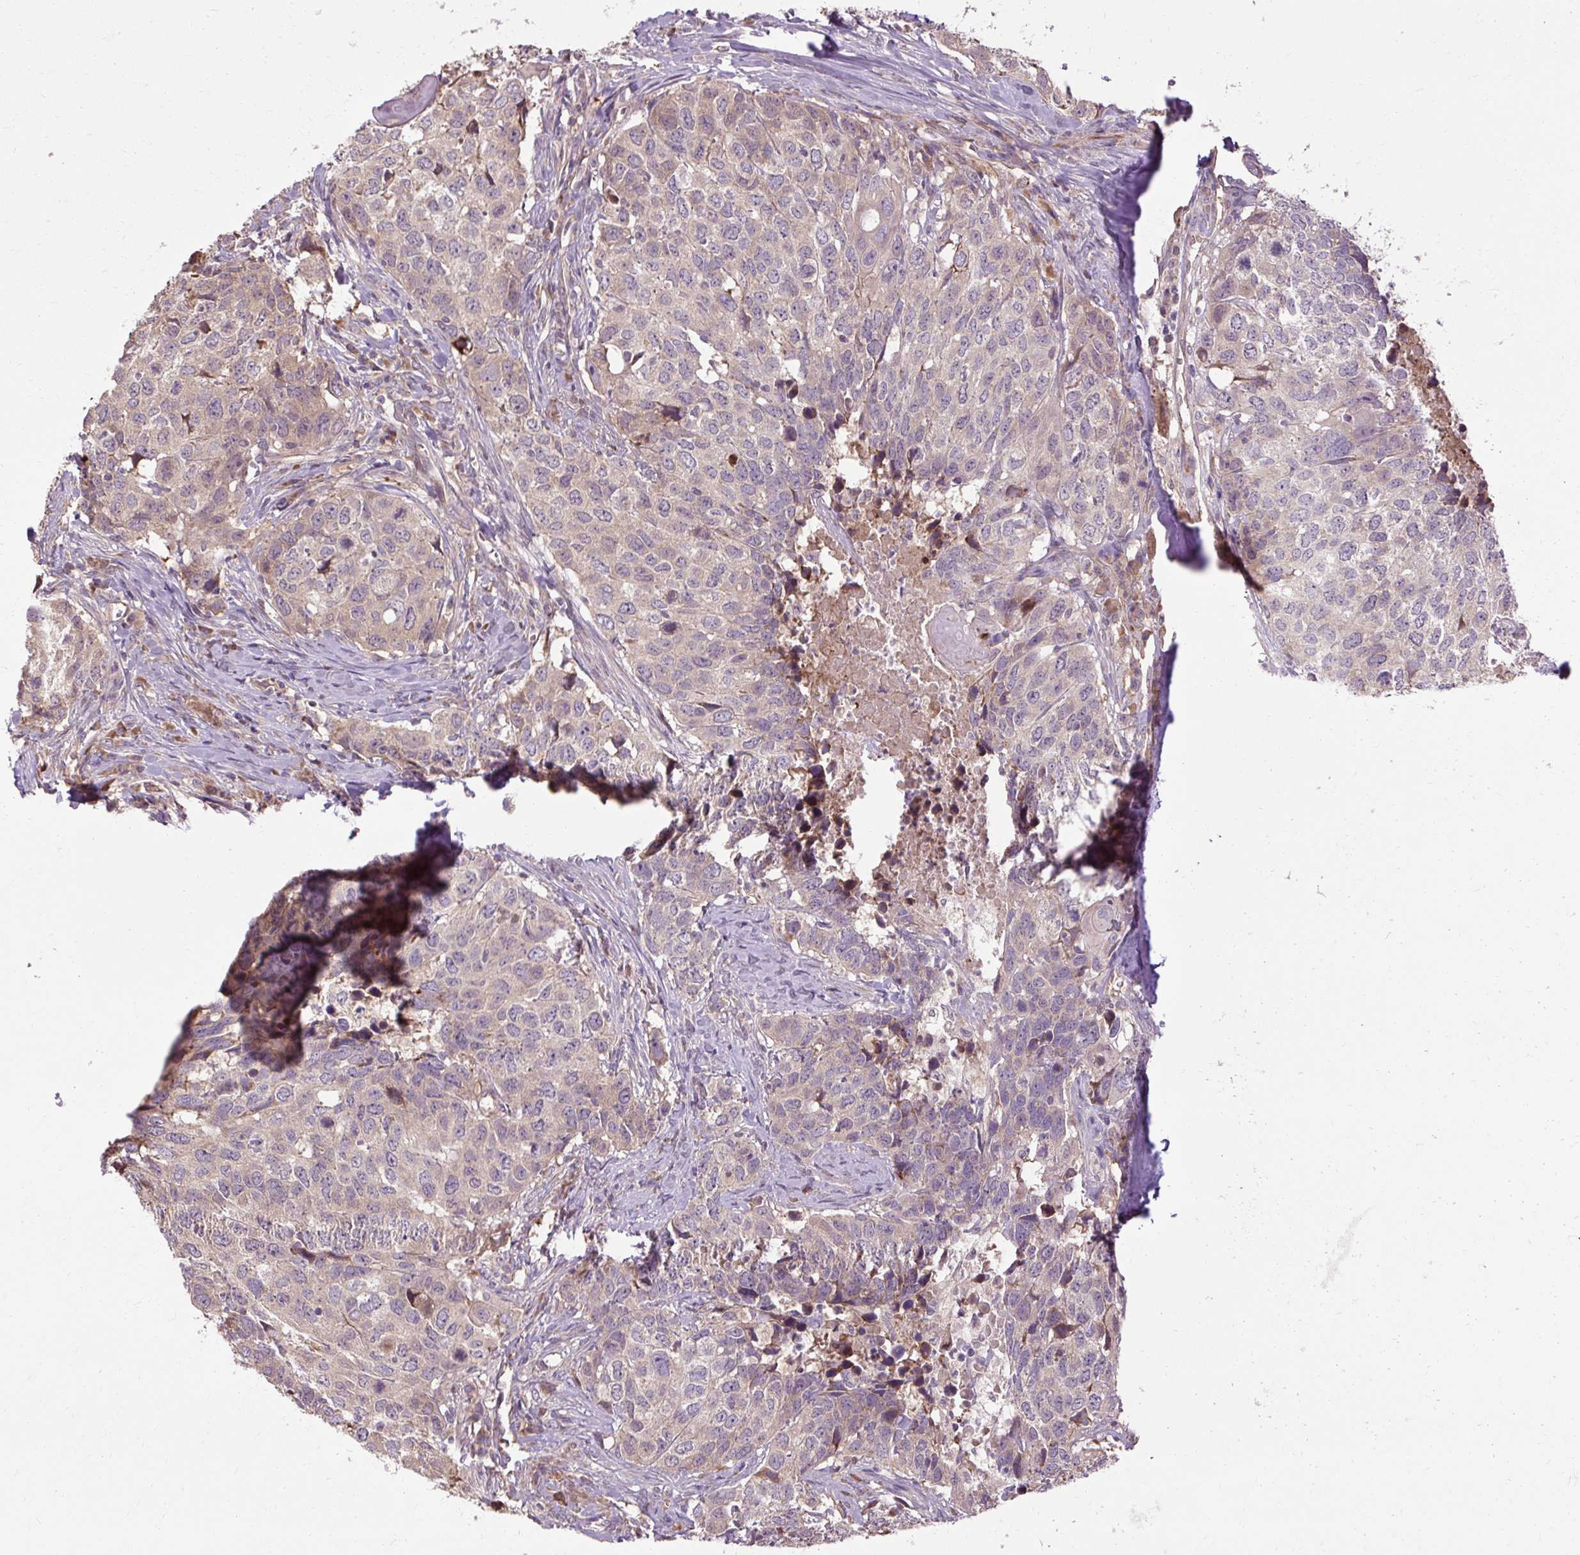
{"staining": {"intensity": "weak", "quantity": "<25%", "location": "cytoplasmic/membranous"}, "tissue": "head and neck cancer", "cell_type": "Tumor cells", "image_type": "cancer", "snomed": [{"axis": "morphology", "description": "Normal tissue, NOS"}, {"axis": "morphology", "description": "Squamous cell carcinoma, NOS"}, {"axis": "topography", "description": "Skeletal muscle"}, {"axis": "topography", "description": "Vascular tissue"}, {"axis": "topography", "description": "Peripheral nerve tissue"}, {"axis": "topography", "description": "Head-Neck"}], "caption": "IHC of human squamous cell carcinoma (head and neck) demonstrates no positivity in tumor cells.", "gene": "FLRT1", "patient": {"sex": "male", "age": 66}}